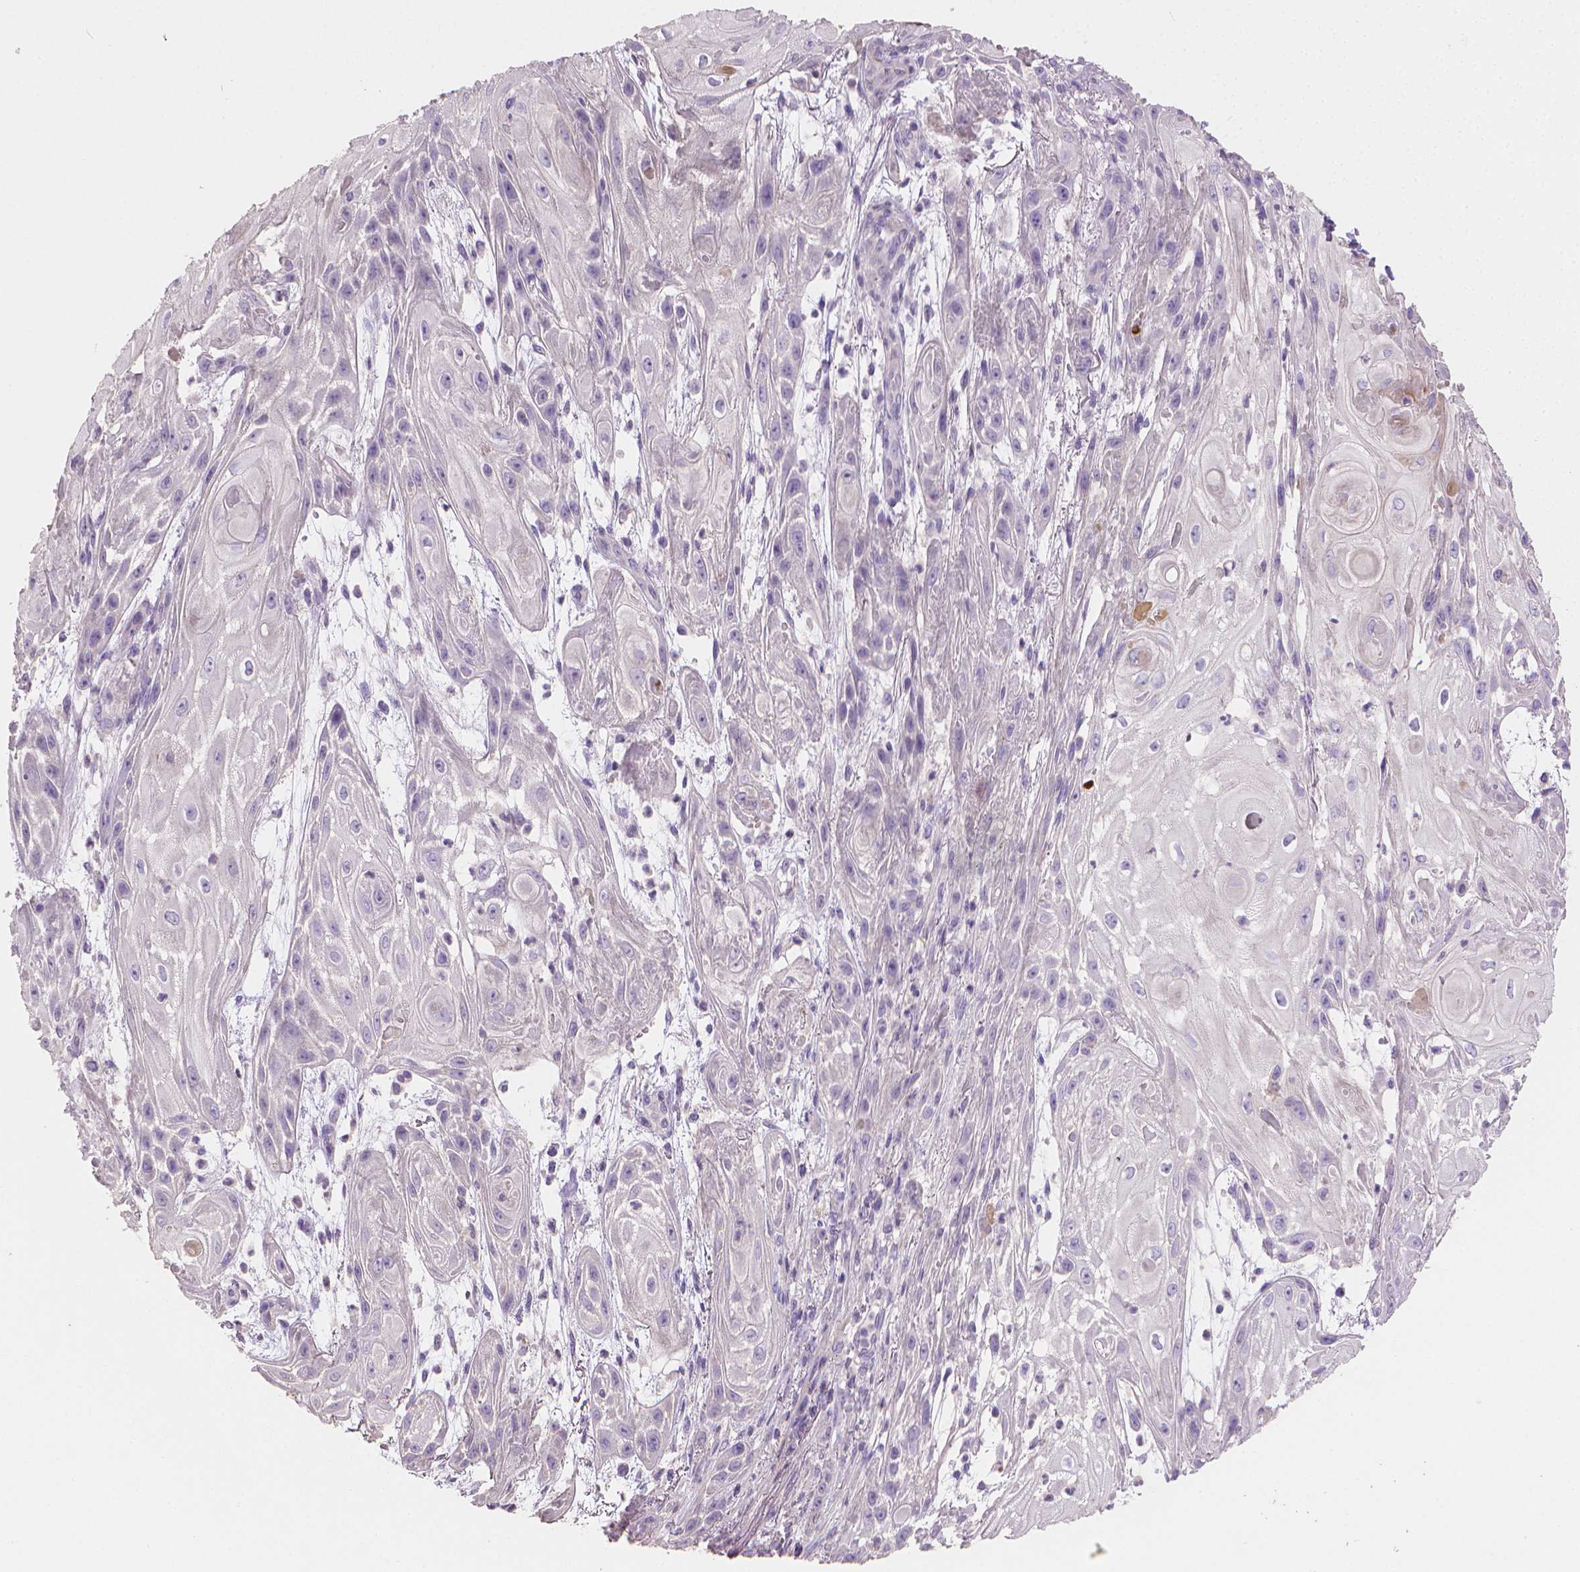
{"staining": {"intensity": "negative", "quantity": "none", "location": "none"}, "tissue": "skin cancer", "cell_type": "Tumor cells", "image_type": "cancer", "snomed": [{"axis": "morphology", "description": "Squamous cell carcinoma, NOS"}, {"axis": "topography", "description": "Skin"}], "caption": "Human skin cancer (squamous cell carcinoma) stained for a protein using immunohistochemistry demonstrates no expression in tumor cells.", "gene": "CATIP", "patient": {"sex": "male", "age": 62}}